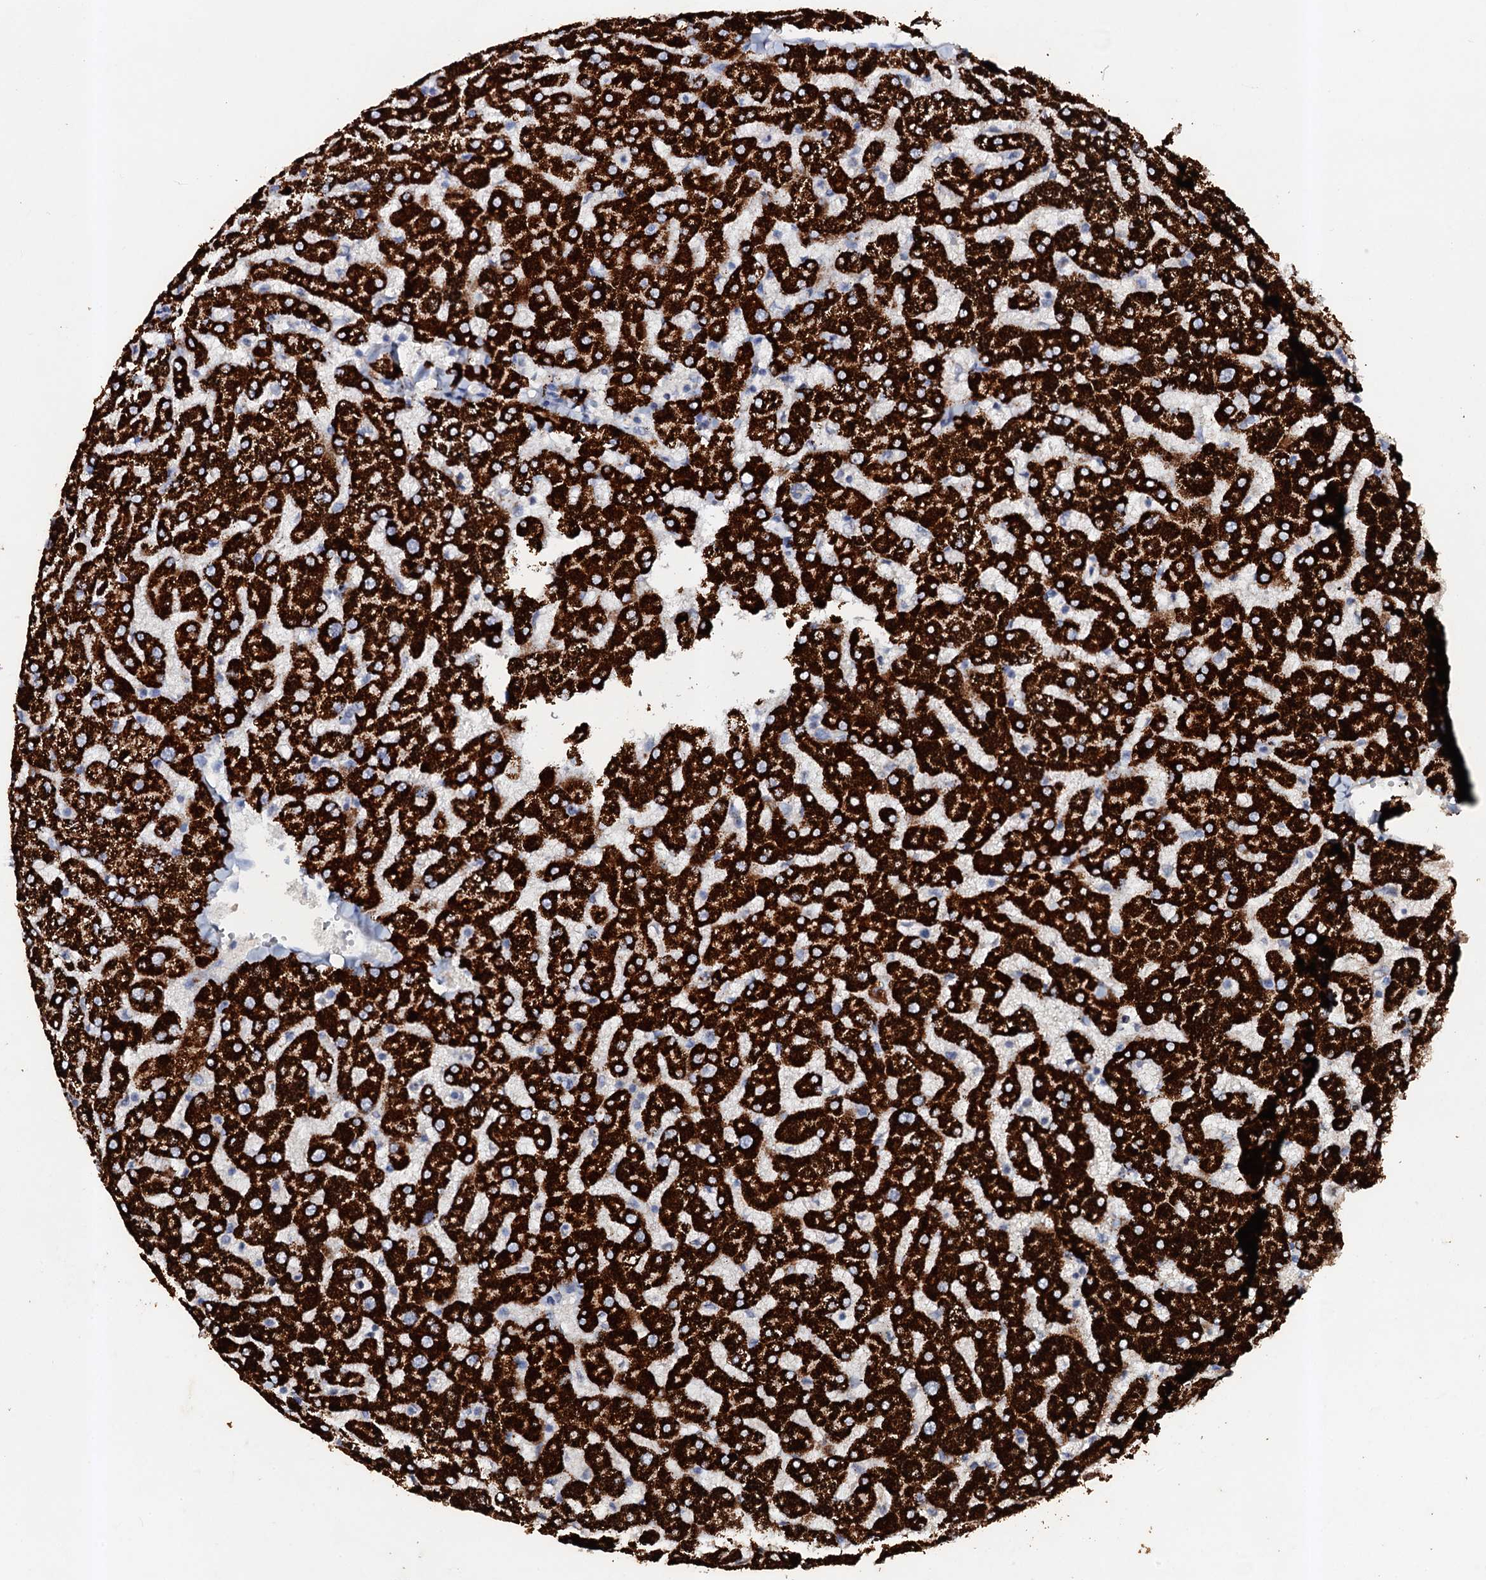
{"staining": {"intensity": "weak", "quantity": "25%-75%", "location": "cytoplasmic/membranous"}, "tissue": "liver", "cell_type": "Cholangiocytes", "image_type": "normal", "snomed": [{"axis": "morphology", "description": "Normal tissue, NOS"}, {"axis": "topography", "description": "Liver"}], "caption": "Liver stained with IHC reveals weak cytoplasmic/membranous staining in about 25%-75% of cholangiocytes. Nuclei are stained in blue.", "gene": "VPS36", "patient": {"sex": "female", "age": 63}}